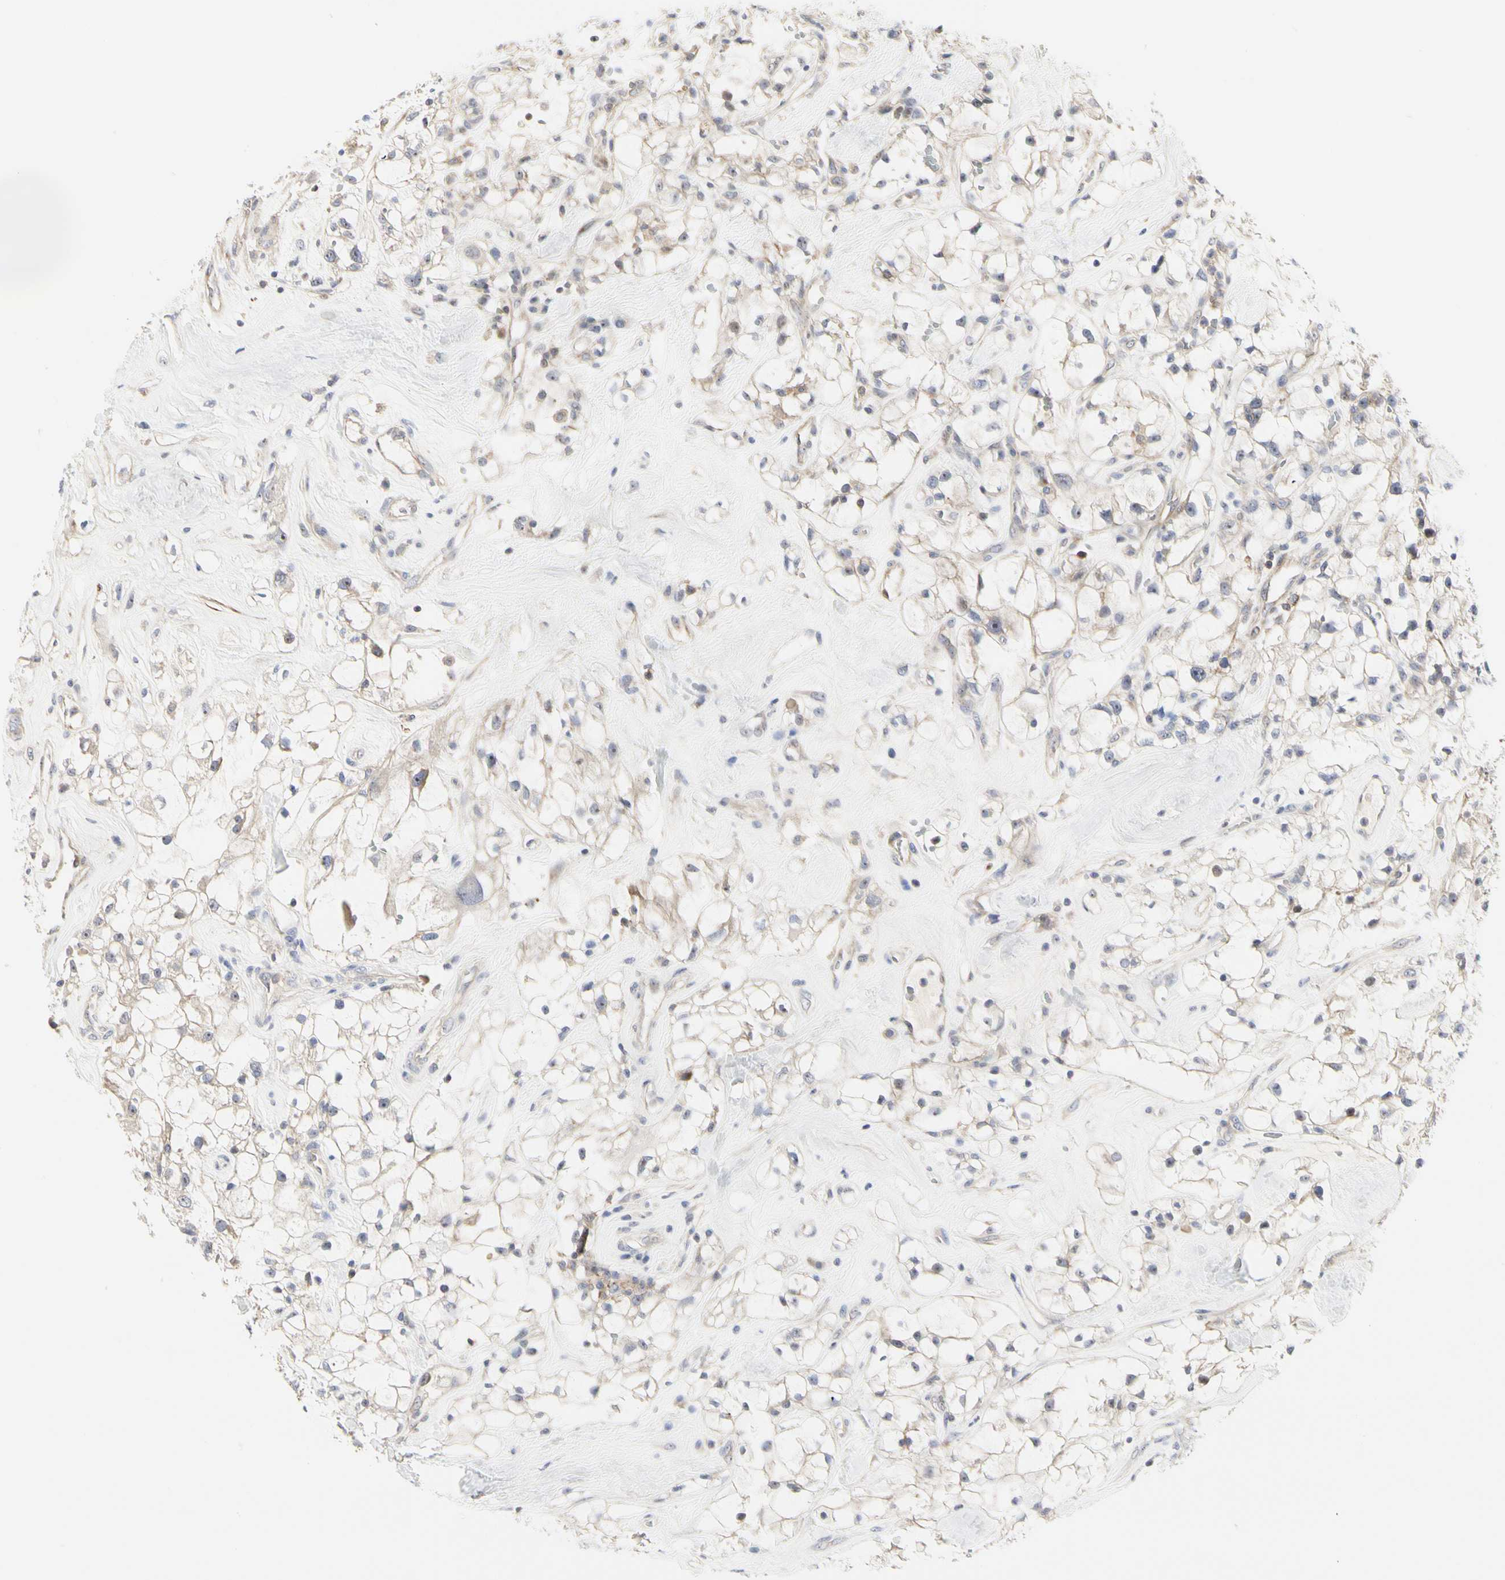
{"staining": {"intensity": "weak", "quantity": "25%-75%", "location": "cytoplasmic/membranous"}, "tissue": "renal cancer", "cell_type": "Tumor cells", "image_type": "cancer", "snomed": [{"axis": "morphology", "description": "Adenocarcinoma, NOS"}, {"axis": "topography", "description": "Kidney"}], "caption": "IHC image of human renal adenocarcinoma stained for a protein (brown), which reveals low levels of weak cytoplasmic/membranous staining in about 25%-75% of tumor cells.", "gene": "SHANK2", "patient": {"sex": "female", "age": 60}}